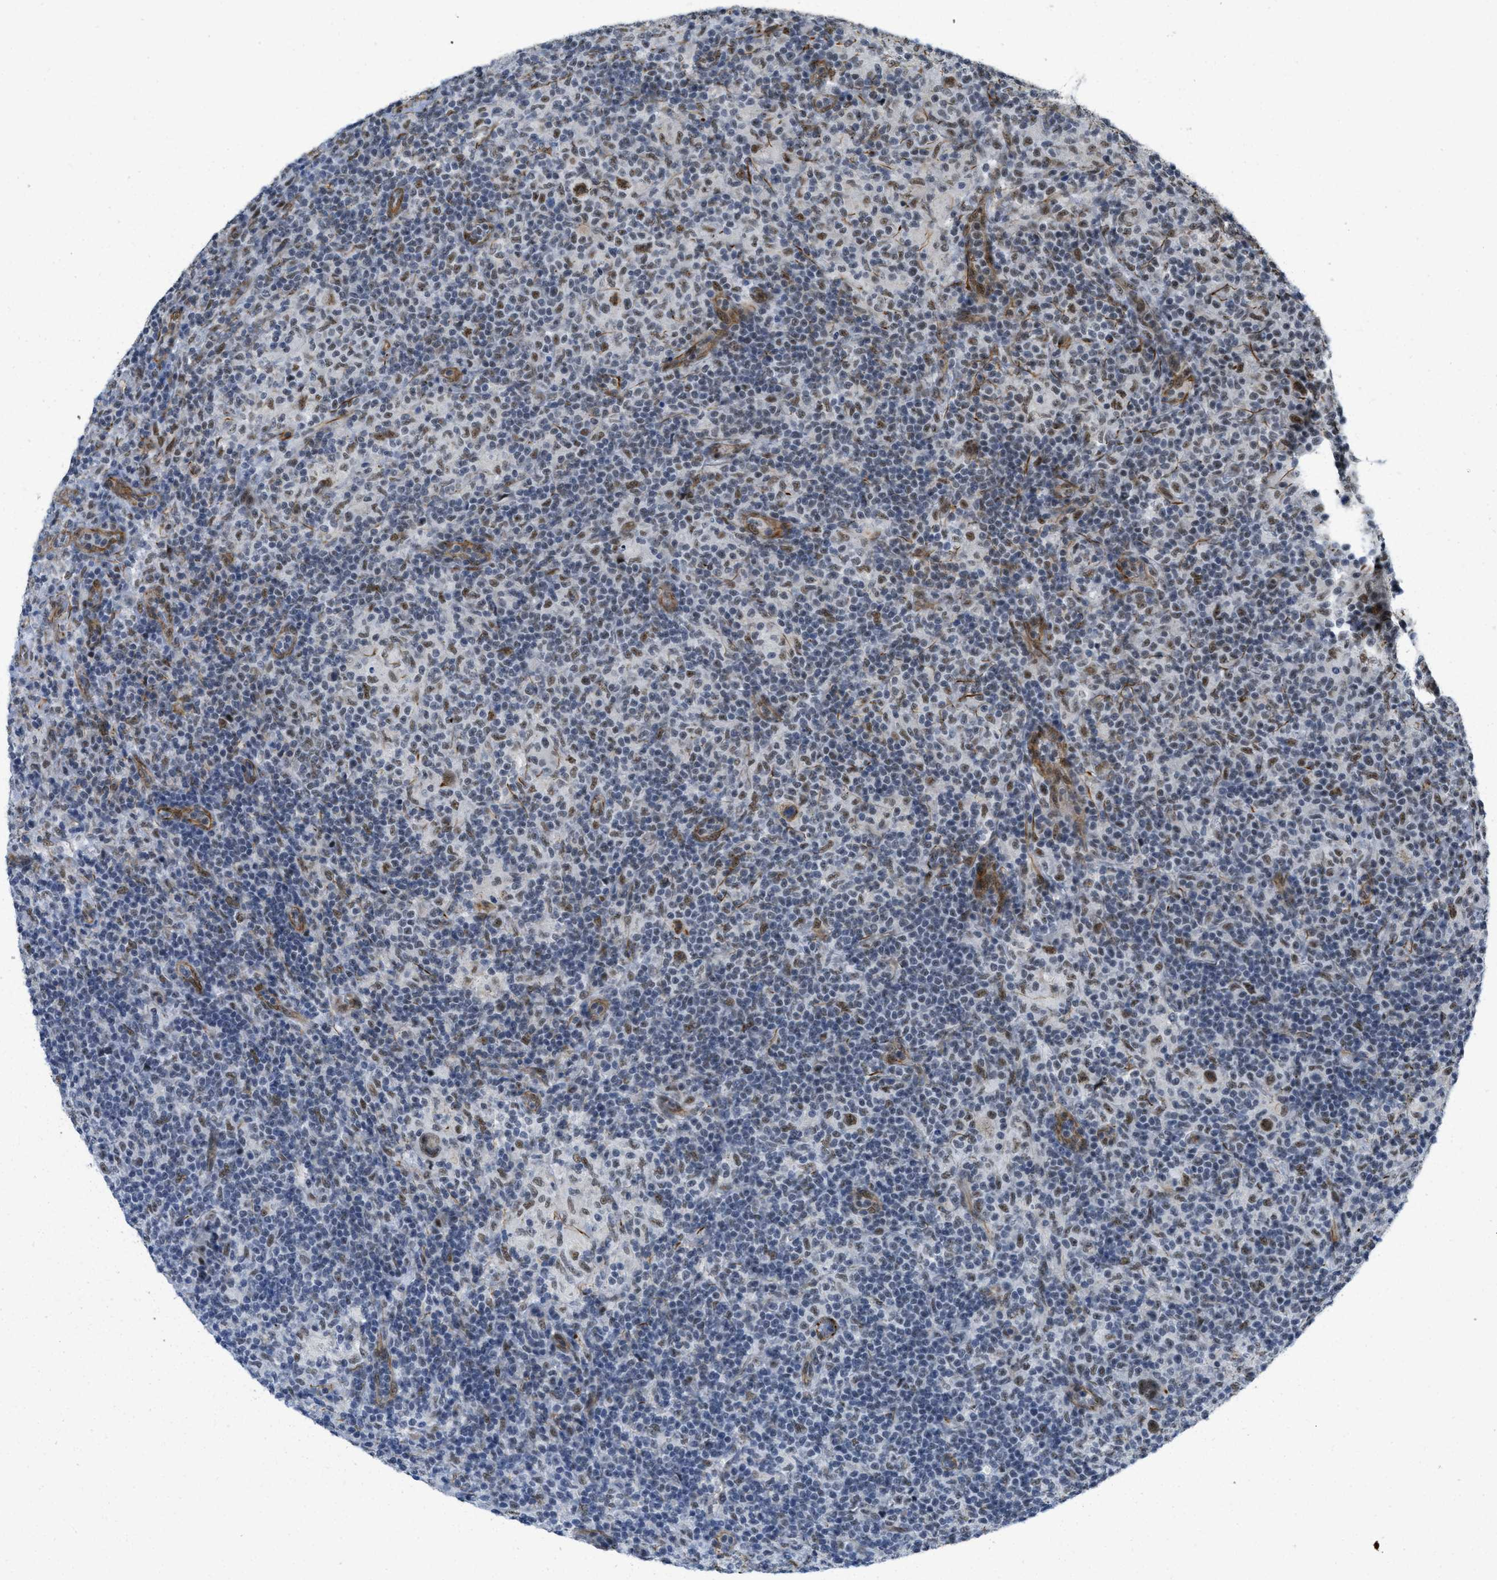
{"staining": {"intensity": "moderate", "quantity": ">75%", "location": "nuclear"}, "tissue": "lymphoma", "cell_type": "Tumor cells", "image_type": "cancer", "snomed": [{"axis": "morphology", "description": "Hodgkin's disease, NOS"}, {"axis": "topography", "description": "Lymph node"}], "caption": "The histopathology image reveals immunohistochemical staining of lymphoma. There is moderate nuclear positivity is appreciated in approximately >75% of tumor cells.", "gene": "LRRC8B", "patient": {"sex": "male", "age": 70}}